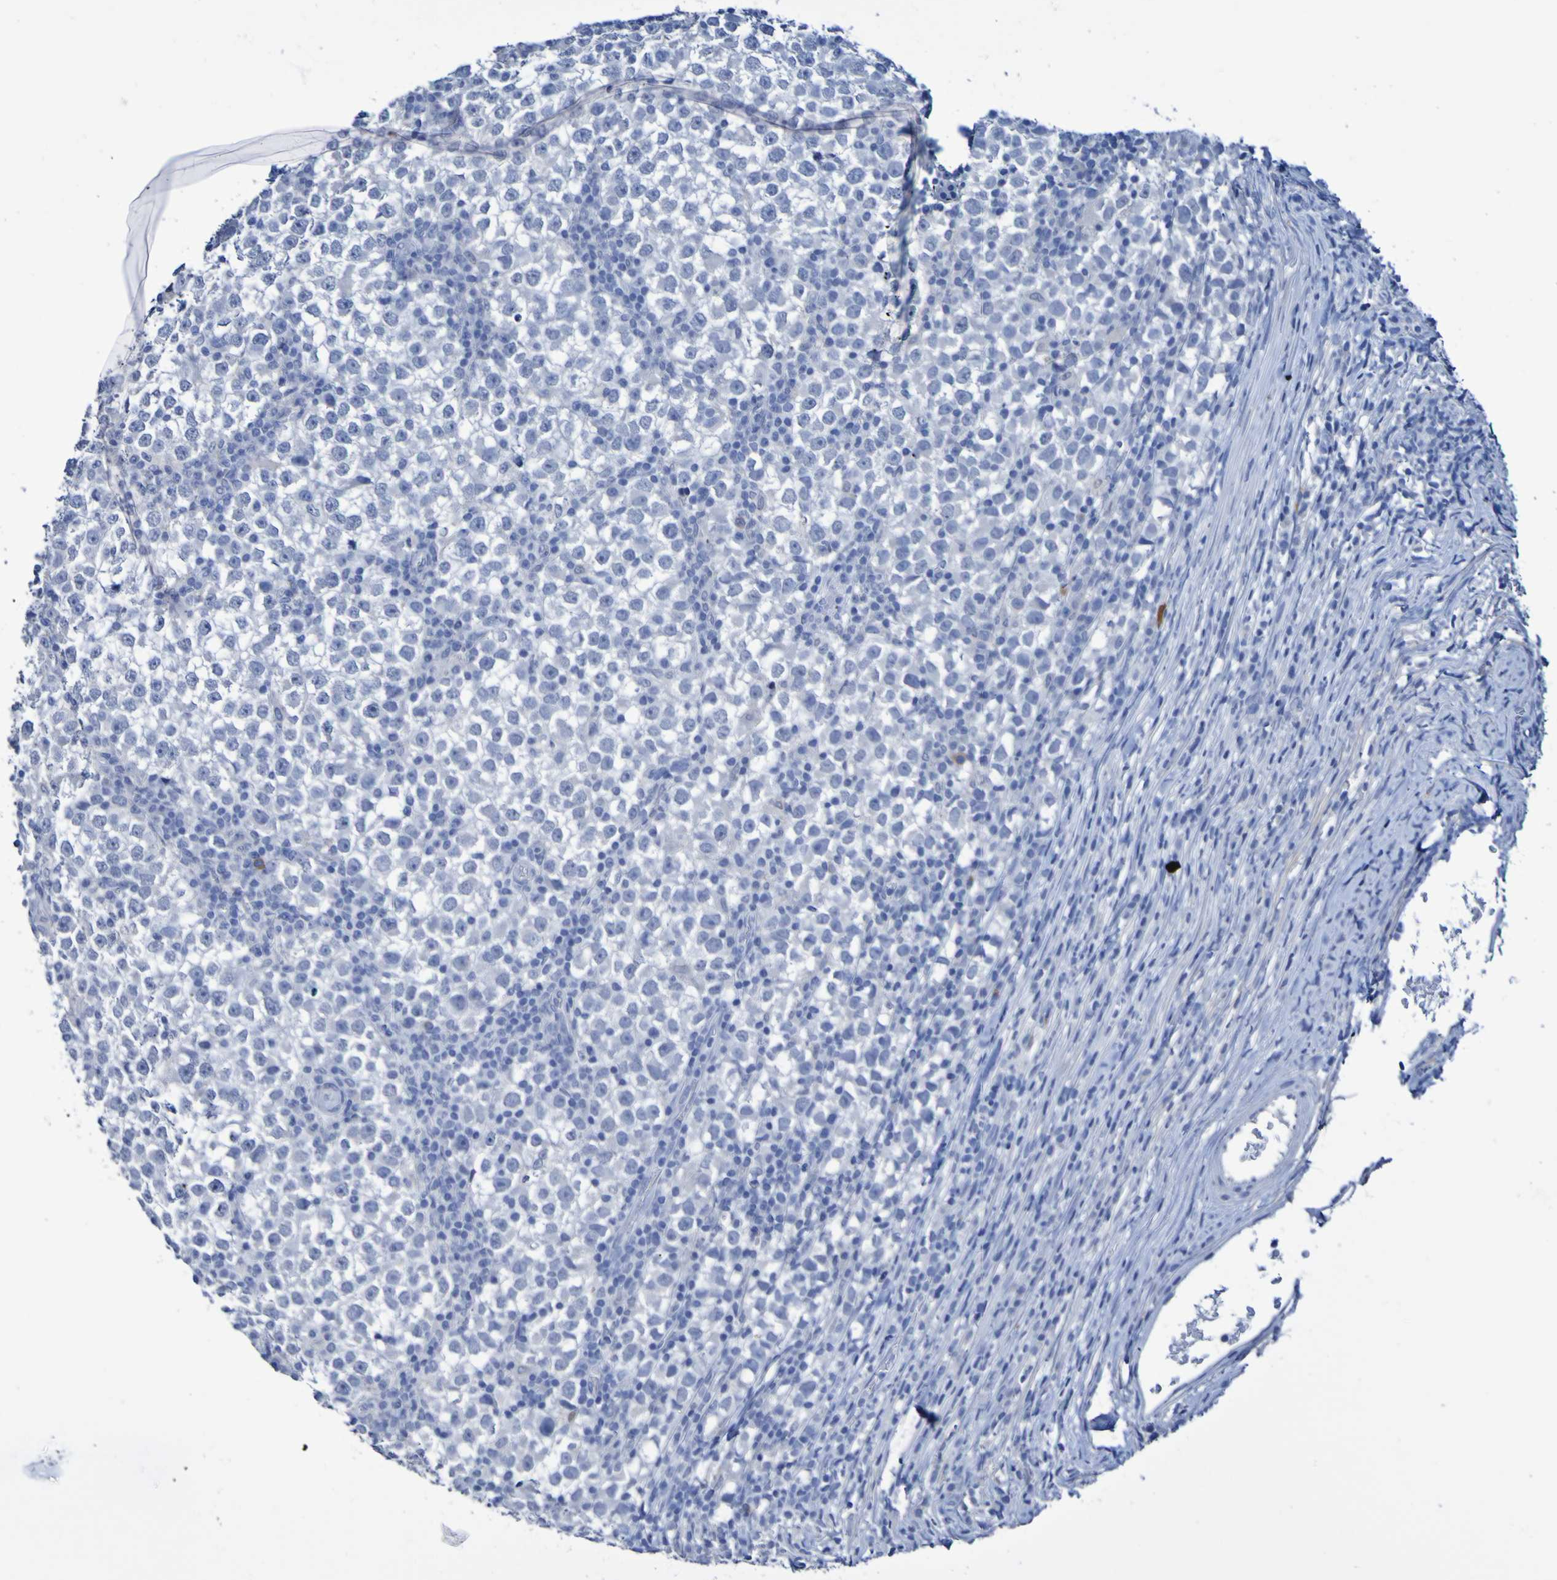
{"staining": {"intensity": "negative", "quantity": "none", "location": "none"}, "tissue": "testis cancer", "cell_type": "Tumor cells", "image_type": "cancer", "snomed": [{"axis": "morphology", "description": "Seminoma, NOS"}, {"axis": "topography", "description": "Testis"}], "caption": "A histopathology image of testis cancer stained for a protein demonstrates no brown staining in tumor cells. (Brightfield microscopy of DAB immunohistochemistry (IHC) at high magnification).", "gene": "SGCB", "patient": {"sex": "male", "age": 65}}